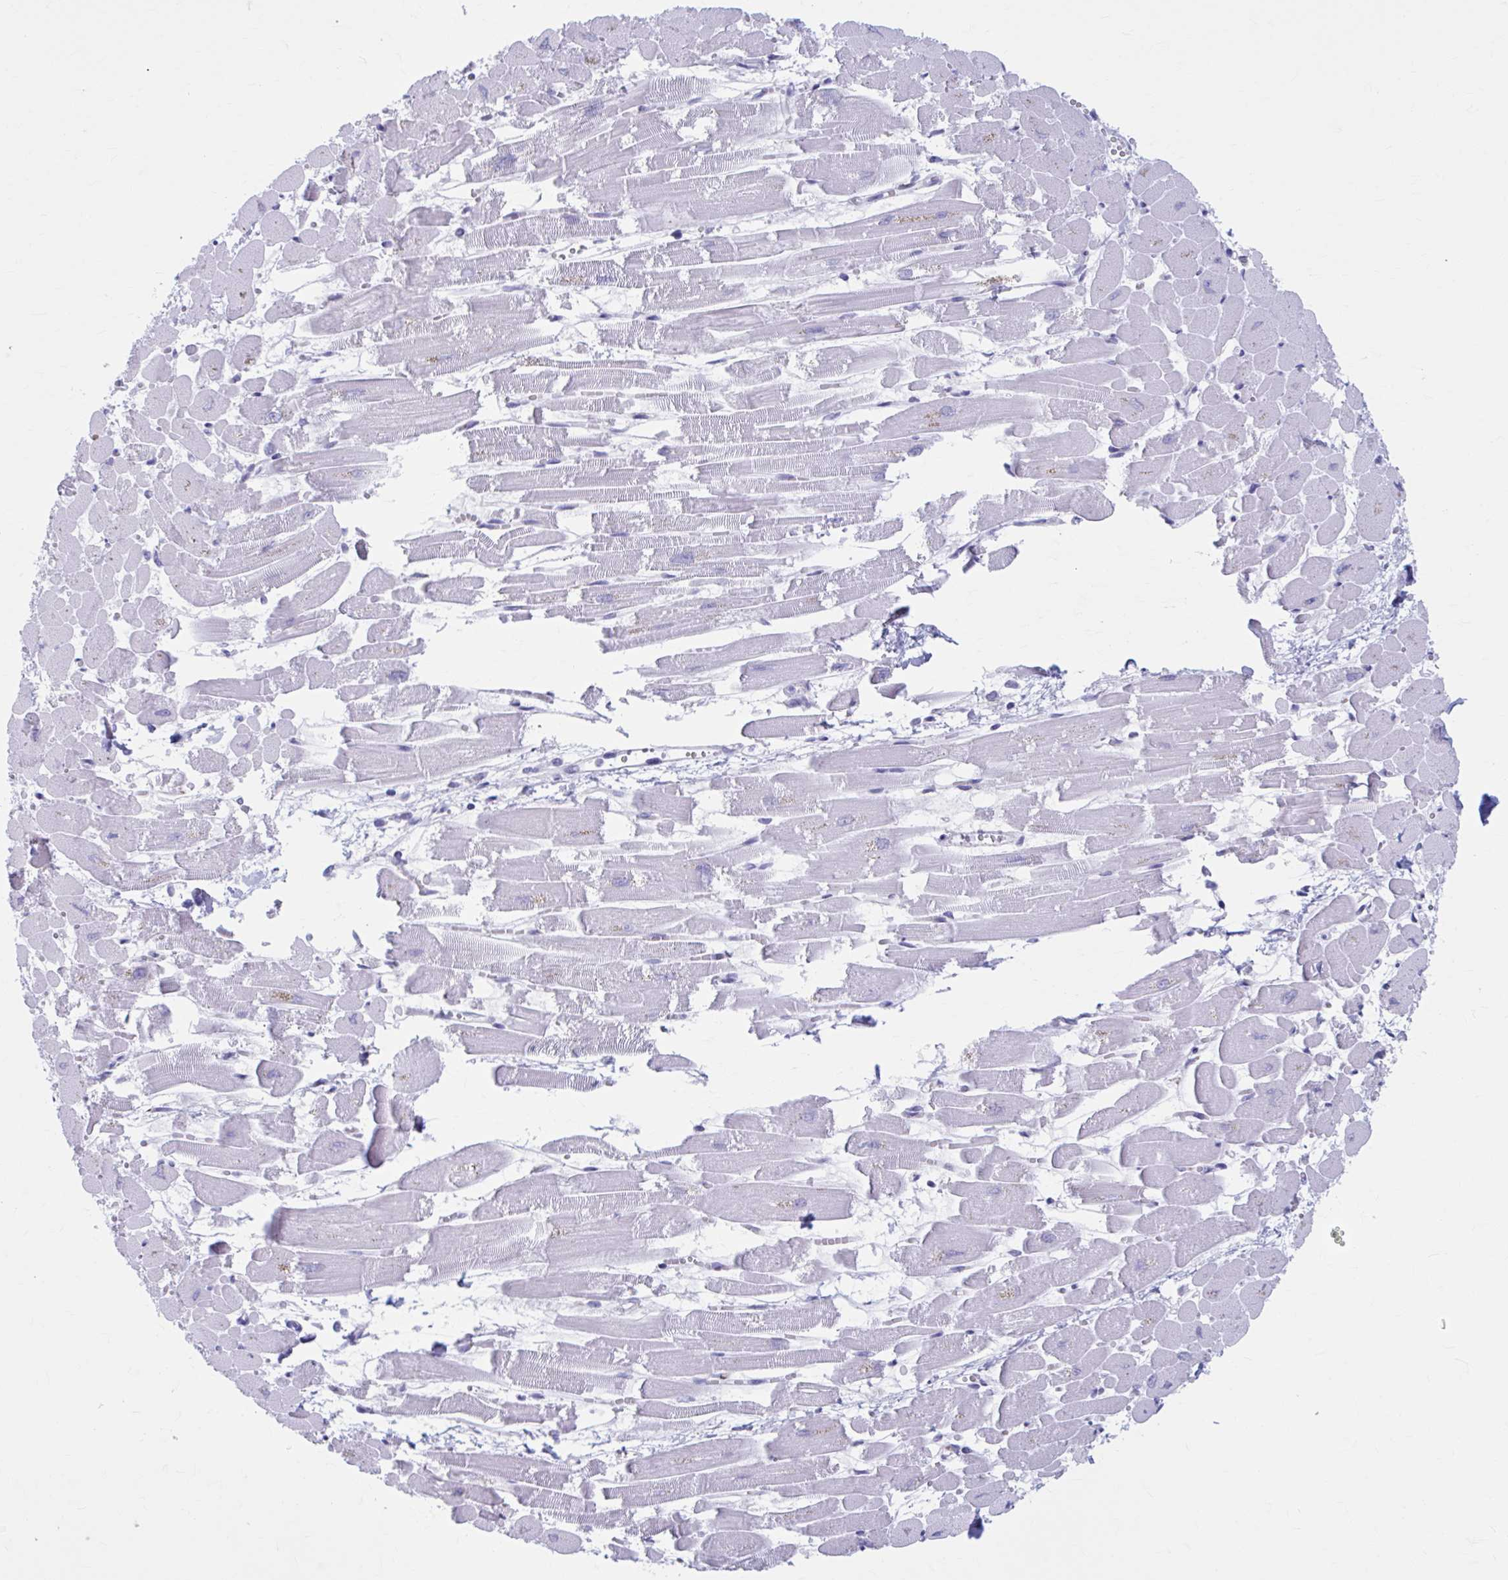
{"staining": {"intensity": "weak", "quantity": "<25%", "location": "nuclear"}, "tissue": "heart muscle", "cell_type": "Cardiomyocytes", "image_type": "normal", "snomed": [{"axis": "morphology", "description": "Normal tissue, NOS"}, {"axis": "topography", "description": "Heart"}], "caption": "Cardiomyocytes show no significant protein staining in normal heart muscle. (Immunohistochemistry (ihc), brightfield microscopy, high magnification).", "gene": "CCDC105", "patient": {"sex": "female", "age": 52}}